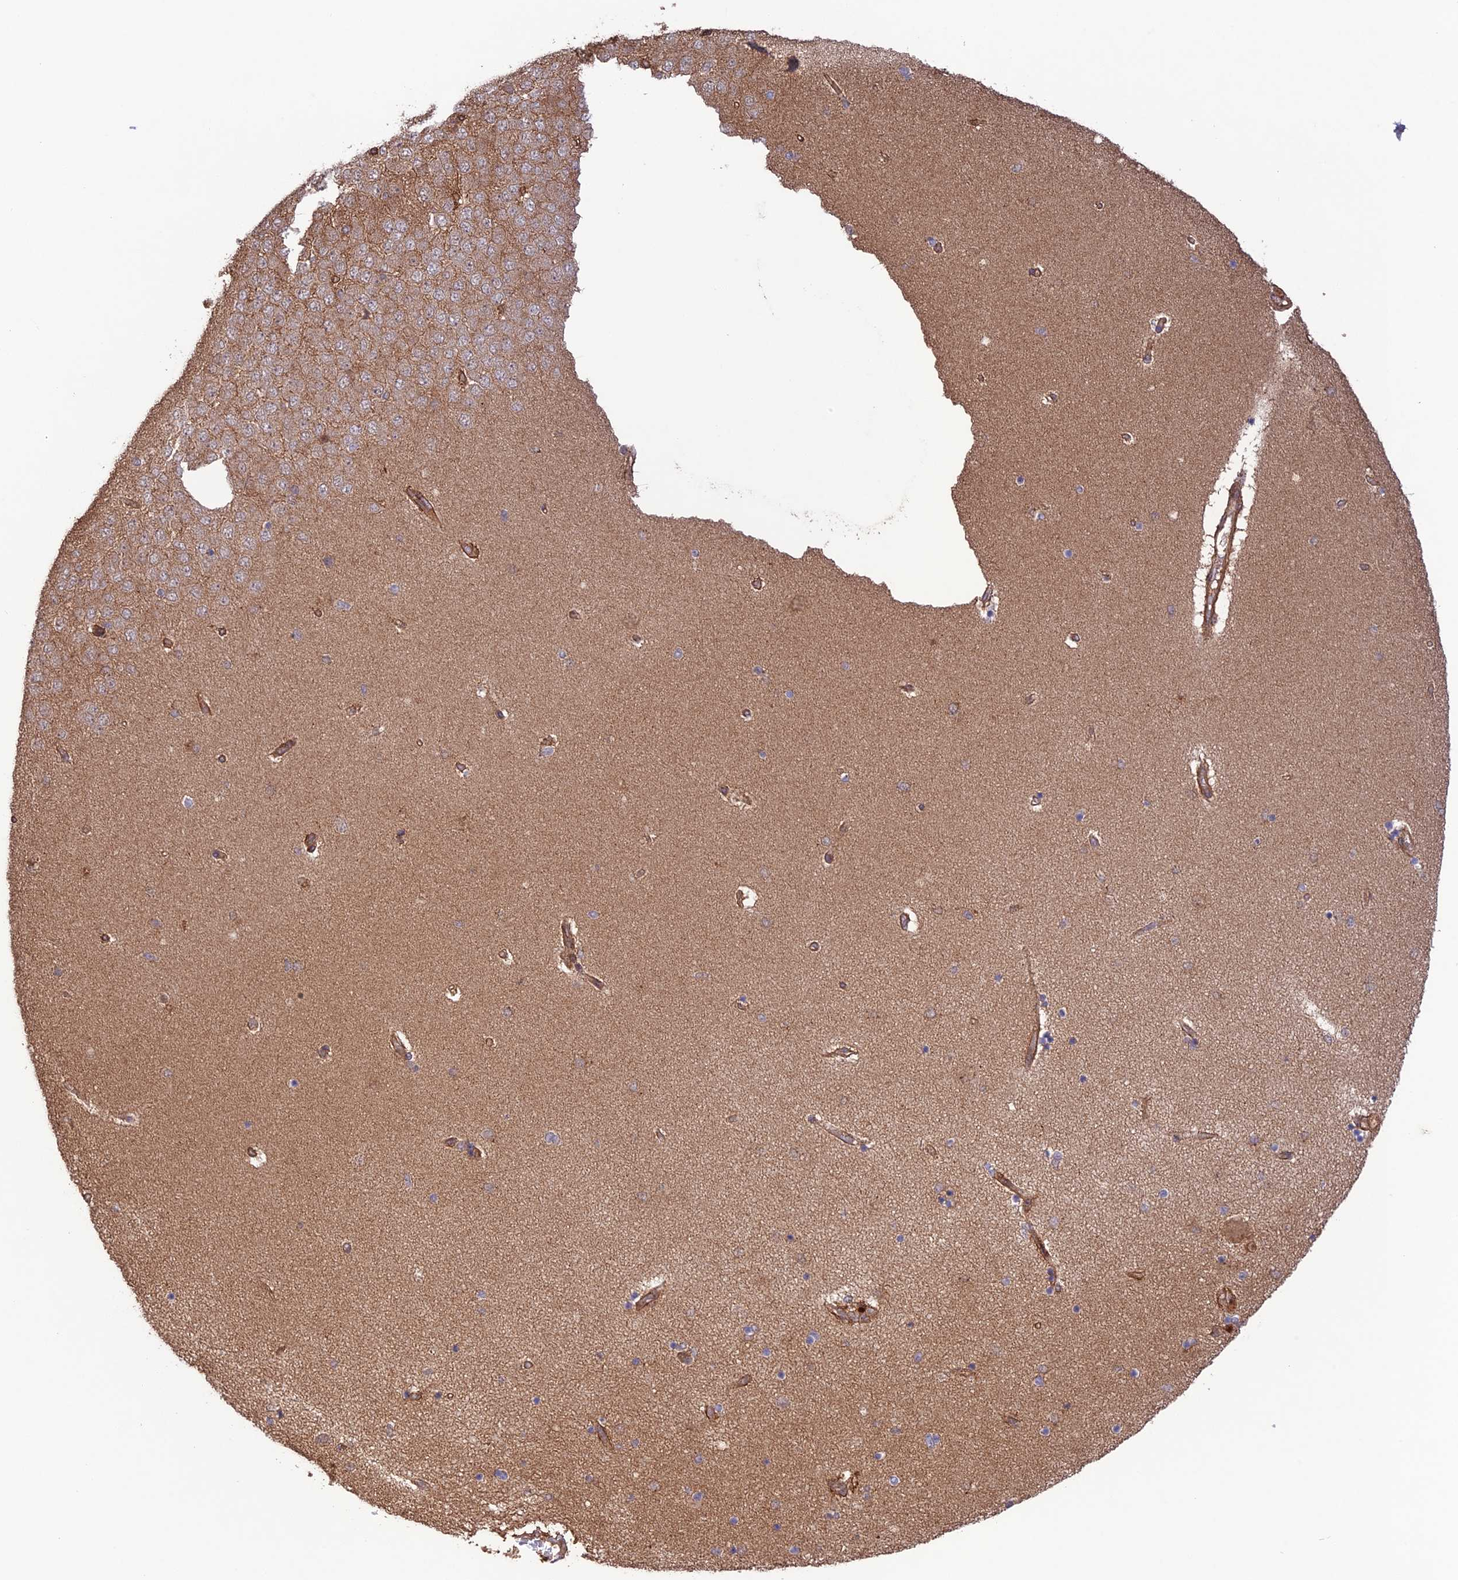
{"staining": {"intensity": "negative", "quantity": "none", "location": "none"}, "tissue": "hippocampus", "cell_type": "Glial cells", "image_type": "normal", "snomed": [{"axis": "morphology", "description": "Normal tissue, NOS"}, {"axis": "topography", "description": "Hippocampus"}], "caption": "Hippocampus was stained to show a protein in brown. There is no significant positivity in glial cells. (Stains: DAB (3,3'-diaminobenzidine) IHC with hematoxylin counter stain, Microscopy: brightfield microscopy at high magnification).", "gene": "FCHSD1", "patient": {"sex": "female", "age": 54}}